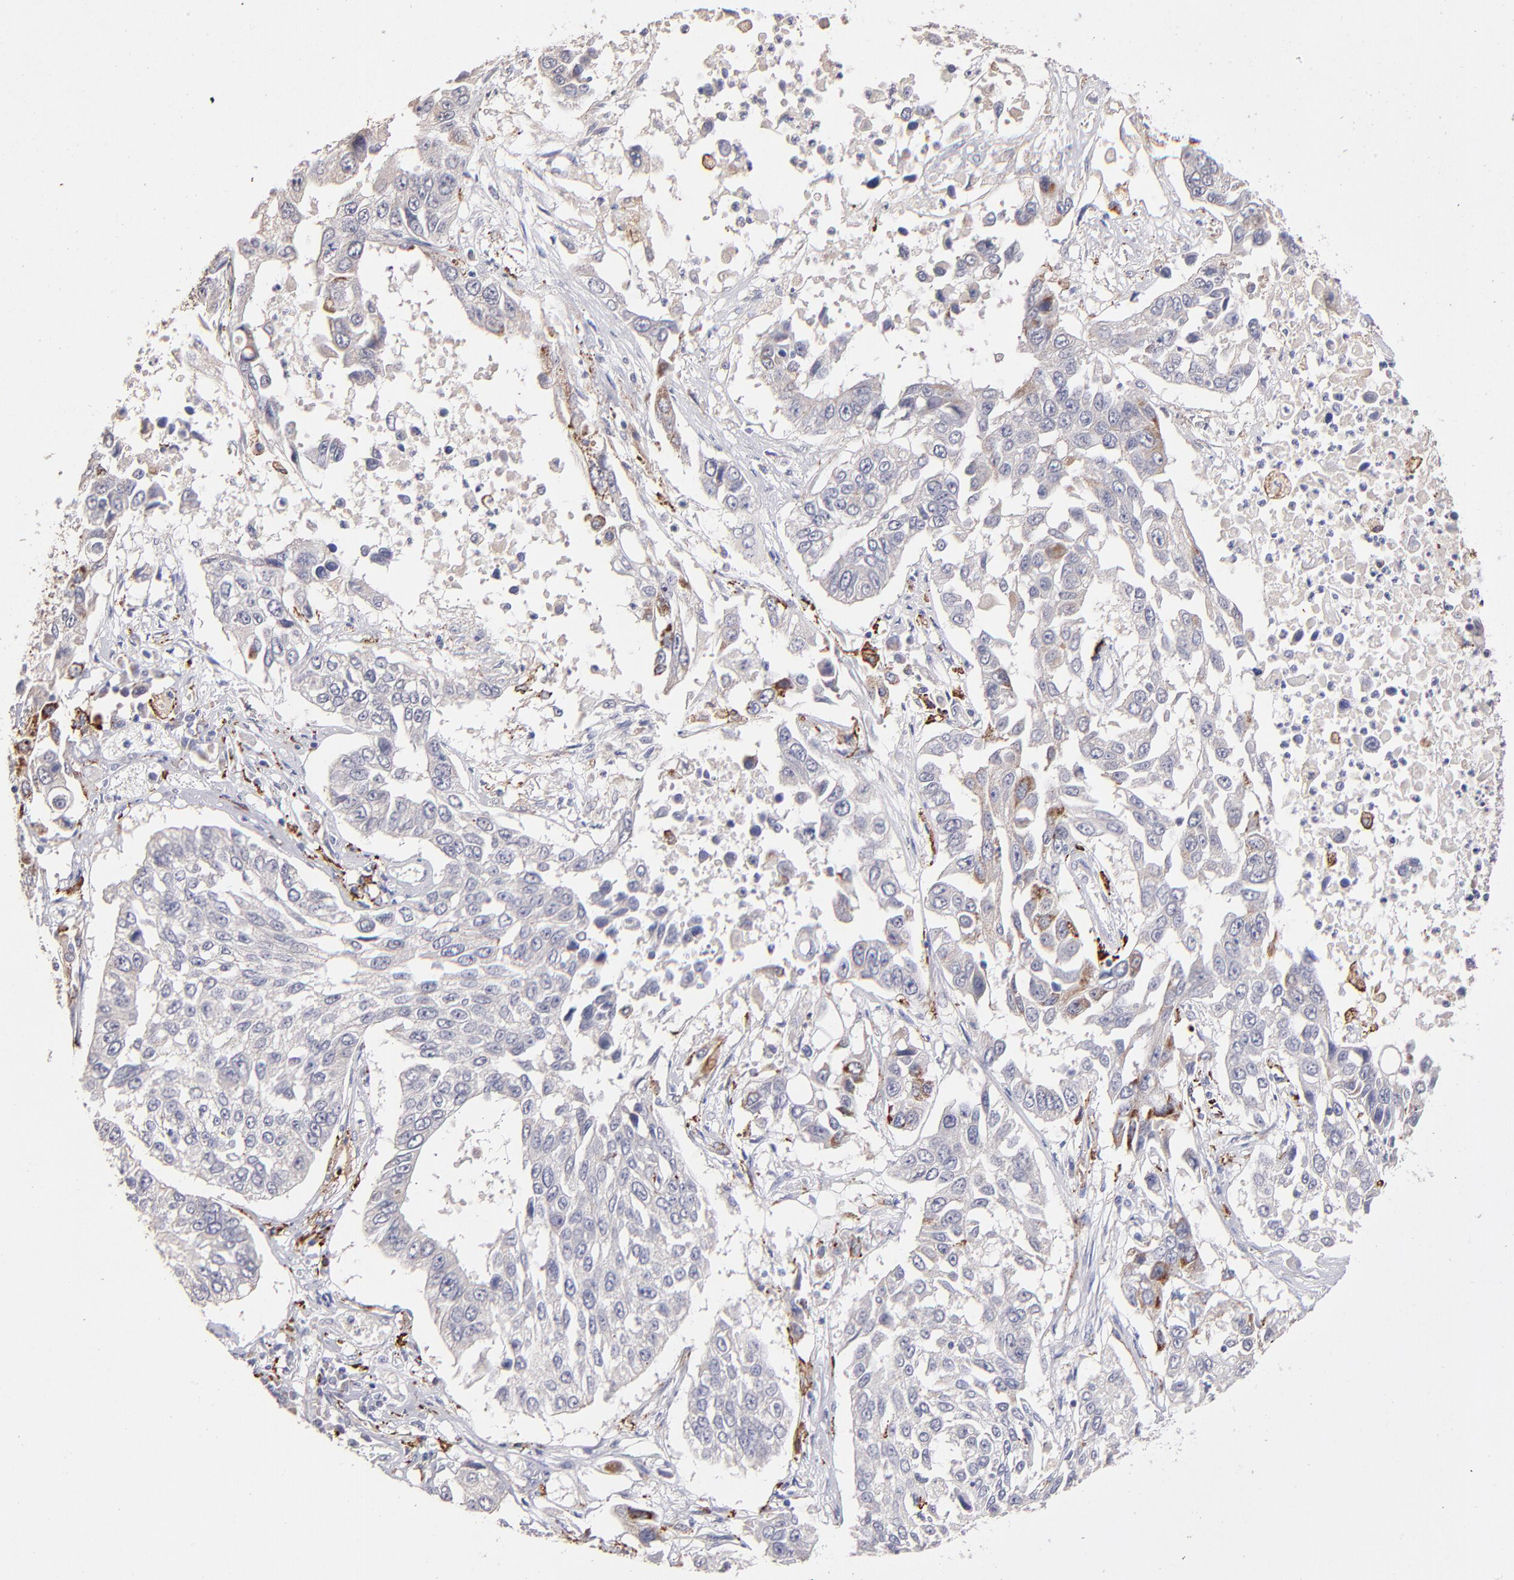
{"staining": {"intensity": "weak", "quantity": "<25%", "location": "cytoplasmic/membranous"}, "tissue": "lung cancer", "cell_type": "Tumor cells", "image_type": "cancer", "snomed": [{"axis": "morphology", "description": "Squamous cell carcinoma, NOS"}, {"axis": "topography", "description": "Lung"}], "caption": "This image is of lung cancer stained with immunohistochemistry to label a protein in brown with the nuclei are counter-stained blue. There is no staining in tumor cells.", "gene": "GLDC", "patient": {"sex": "male", "age": 71}}